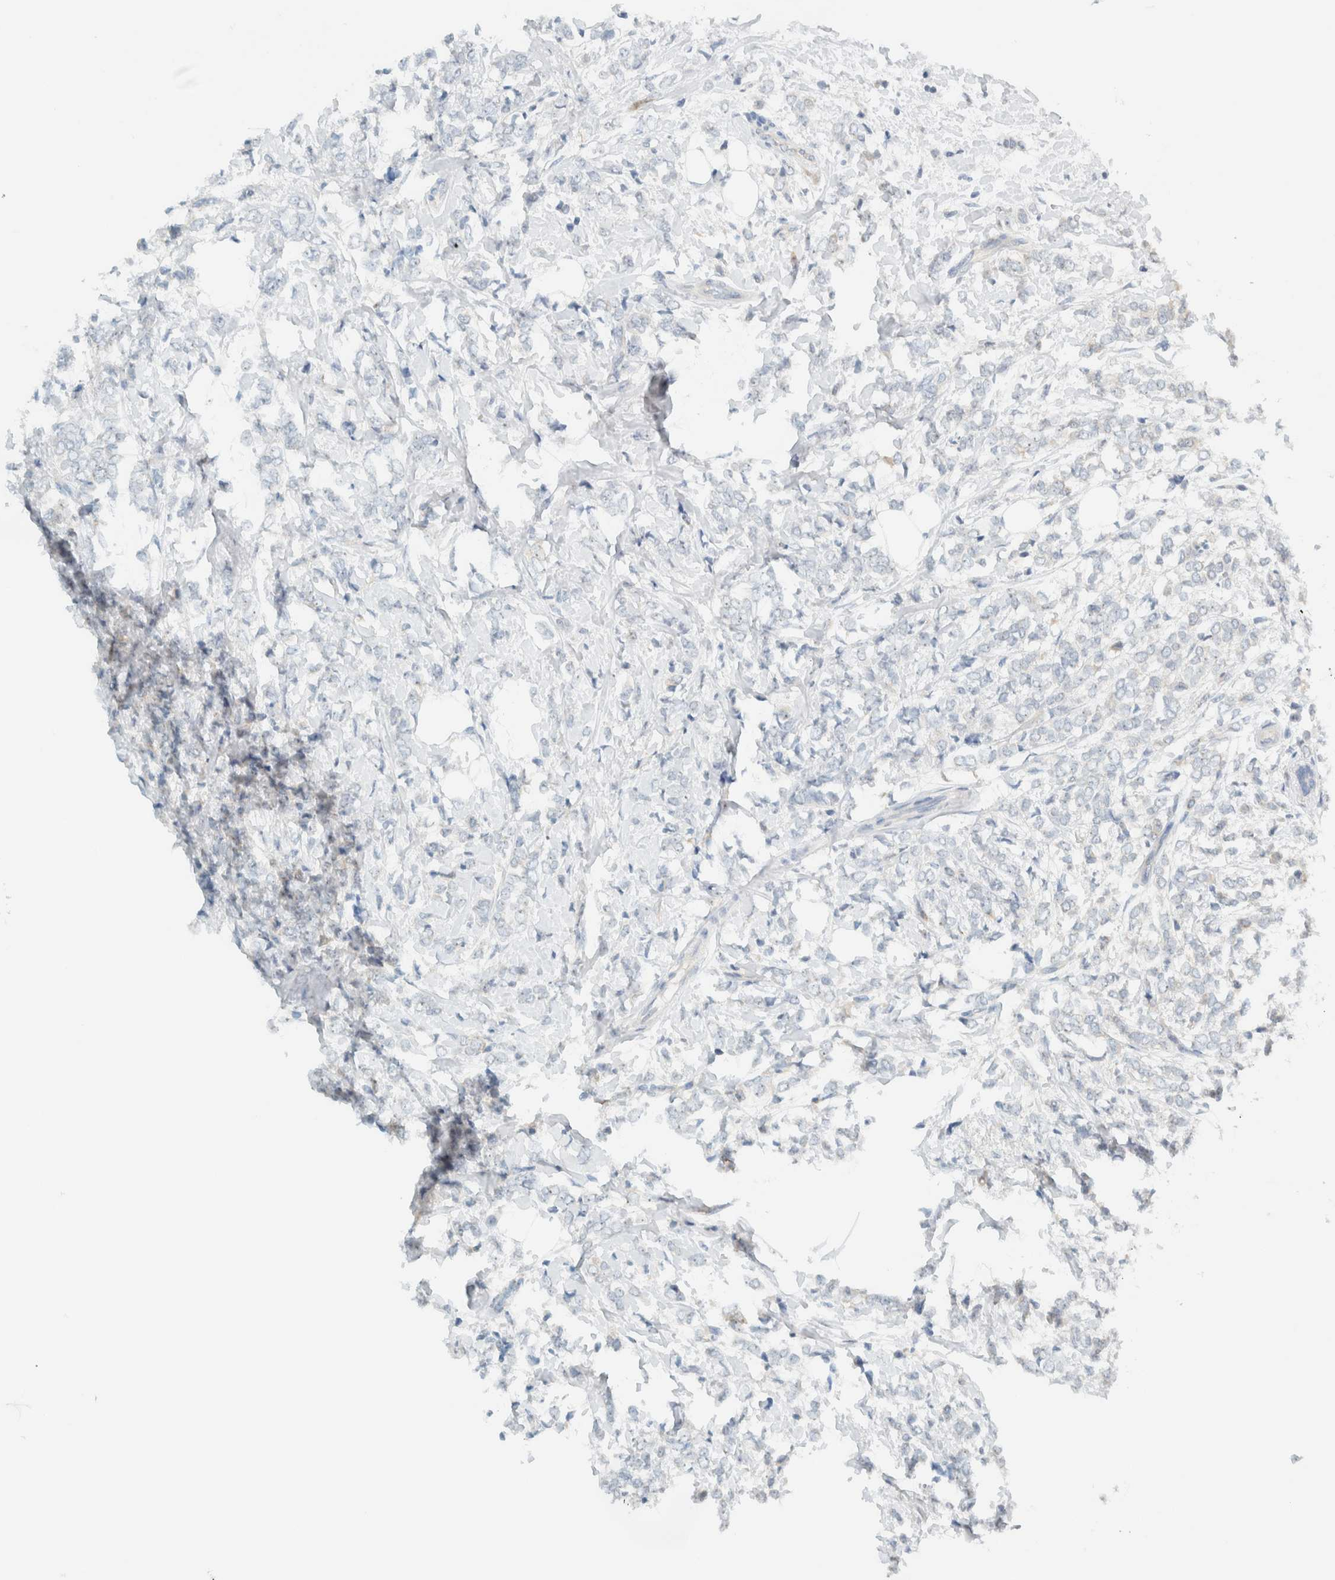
{"staining": {"intensity": "negative", "quantity": "none", "location": "none"}, "tissue": "breast cancer", "cell_type": "Tumor cells", "image_type": "cancer", "snomed": [{"axis": "morphology", "description": "Normal tissue, NOS"}, {"axis": "morphology", "description": "Lobular carcinoma"}, {"axis": "topography", "description": "Breast"}], "caption": "Immunohistochemistry (IHC) histopathology image of neoplastic tissue: breast cancer stained with DAB (3,3'-diaminobenzidine) reveals no significant protein staining in tumor cells. Nuclei are stained in blue.", "gene": "NDE1", "patient": {"sex": "female", "age": 47}}